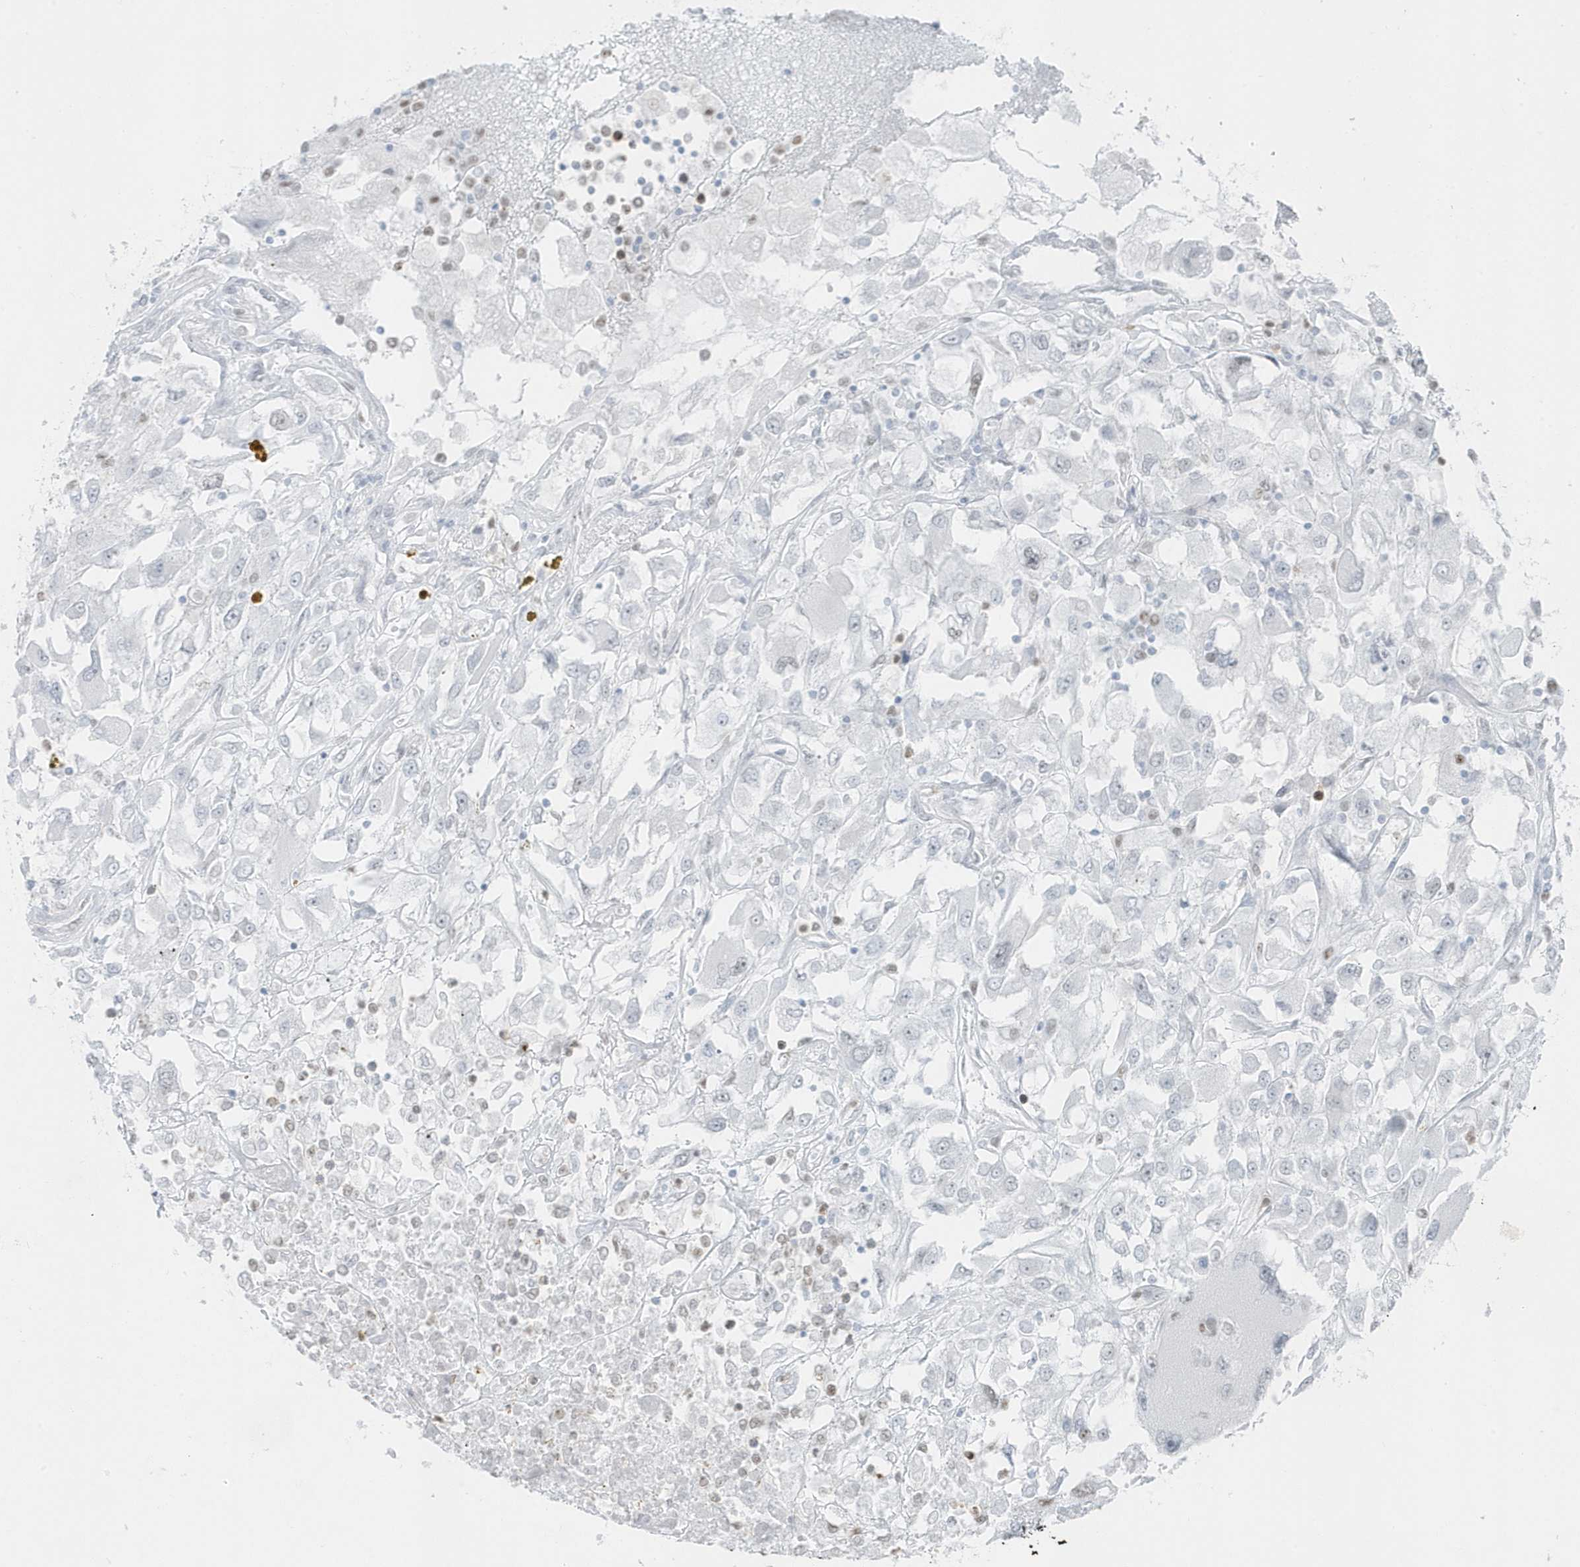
{"staining": {"intensity": "negative", "quantity": "none", "location": "none"}, "tissue": "renal cancer", "cell_type": "Tumor cells", "image_type": "cancer", "snomed": [{"axis": "morphology", "description": "Adenocarcinoma, NOS"}, {"axis": "topography", "description": "Kidney"}], "caption": "Protein analysis of adenocarcinoma (renal) displays no significant expression in tumor cells.", "gene": "SMIM34", "patient": {"sex": "female", "age": 52}}